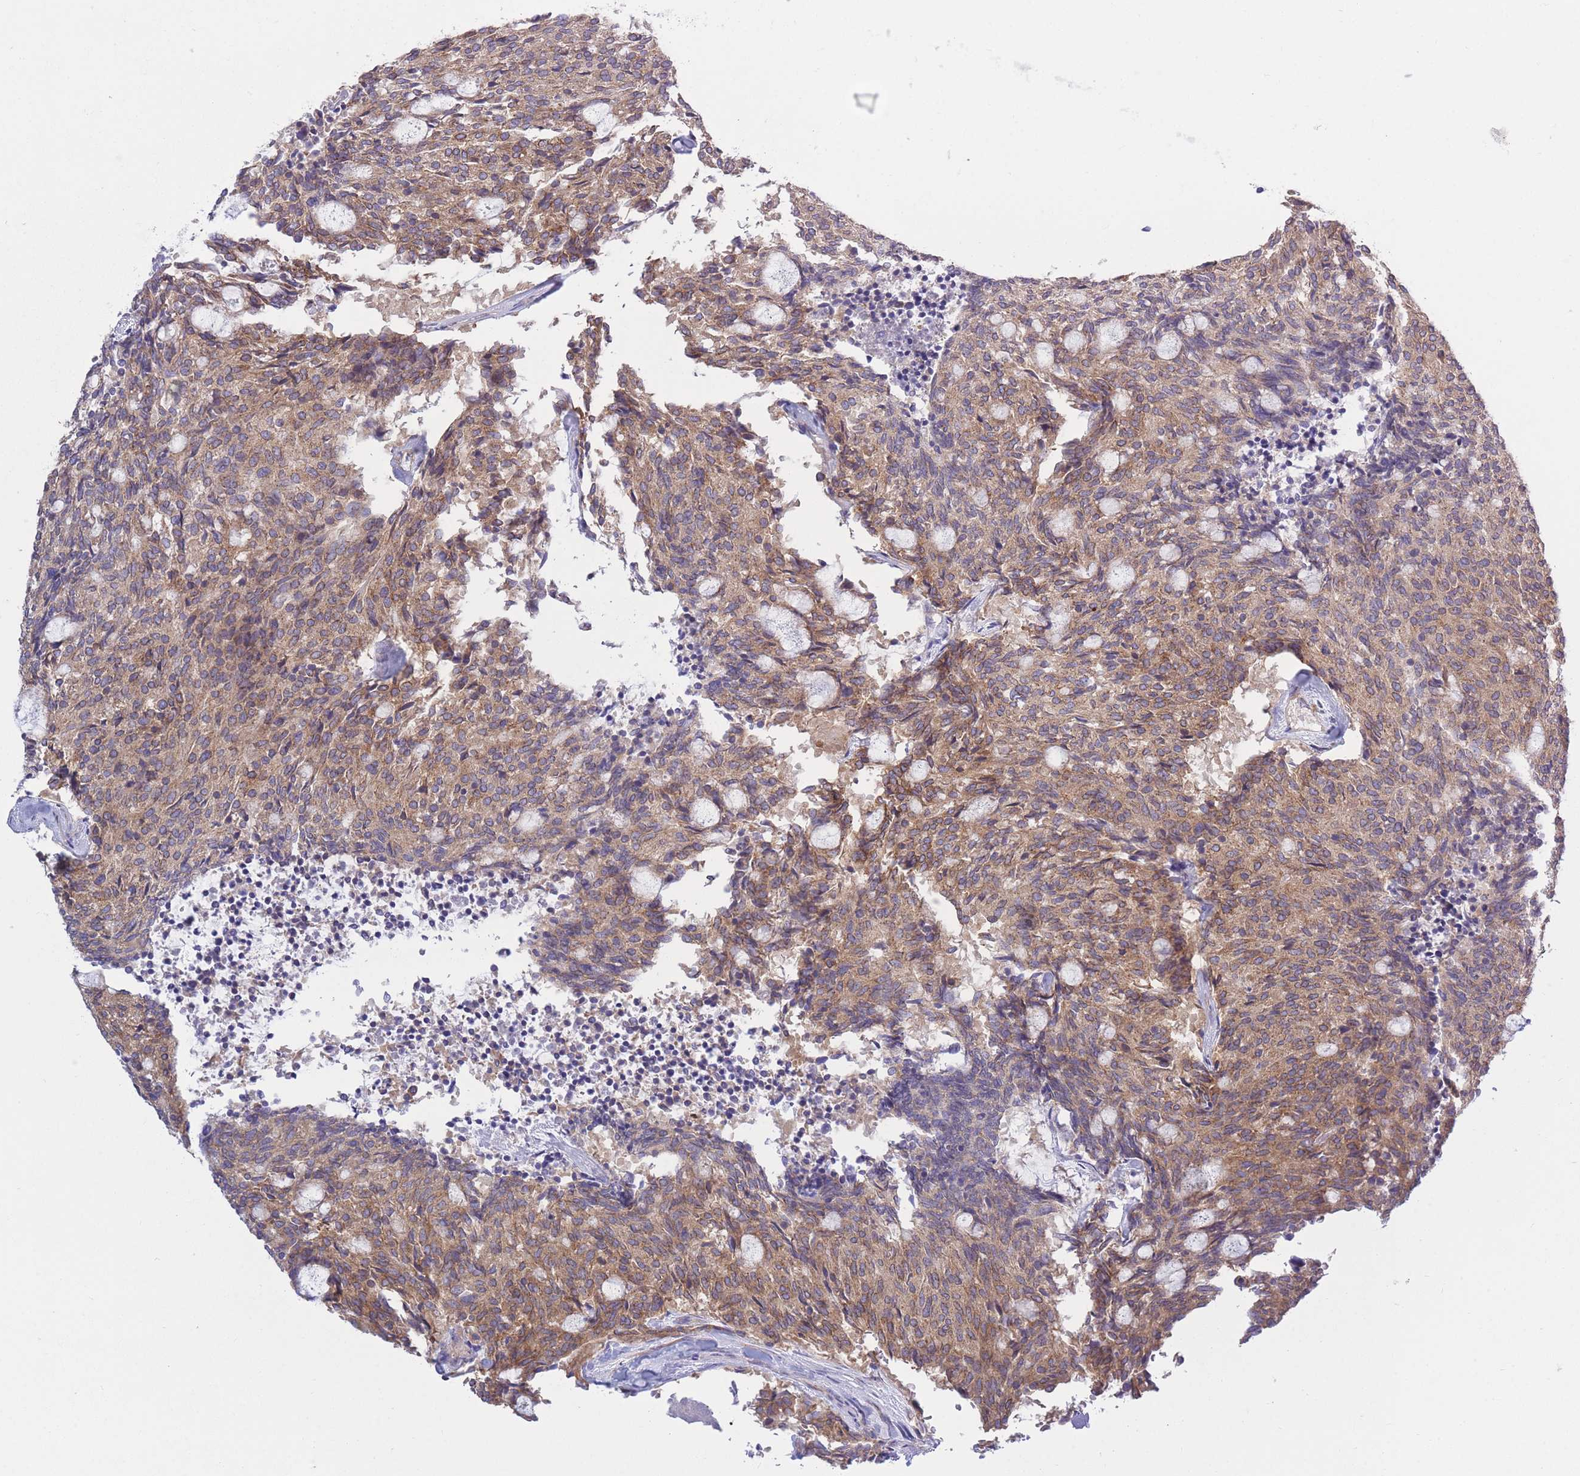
{"staining": {"intensity": "moderate", "quantity": "25%-75%", "location": "cytoplasmic/membranous"}, "tissue": "carcinoid", "cell_type": "Tumor cells", "image_type": "cancer", "snomed": [{"axis": "morphology", "description": "Carcinoid, malignant, NOS"}, {"axis": "topography", "description": "Pancreas"}], "caption": "Immunohistochemical staining of carcinoid shows moderate cytoplasmic/membranous protein staining in about 25%-75% of tumor cells.", "gene": "COPG2", "patient": {"sex": "female", "age": 54}}